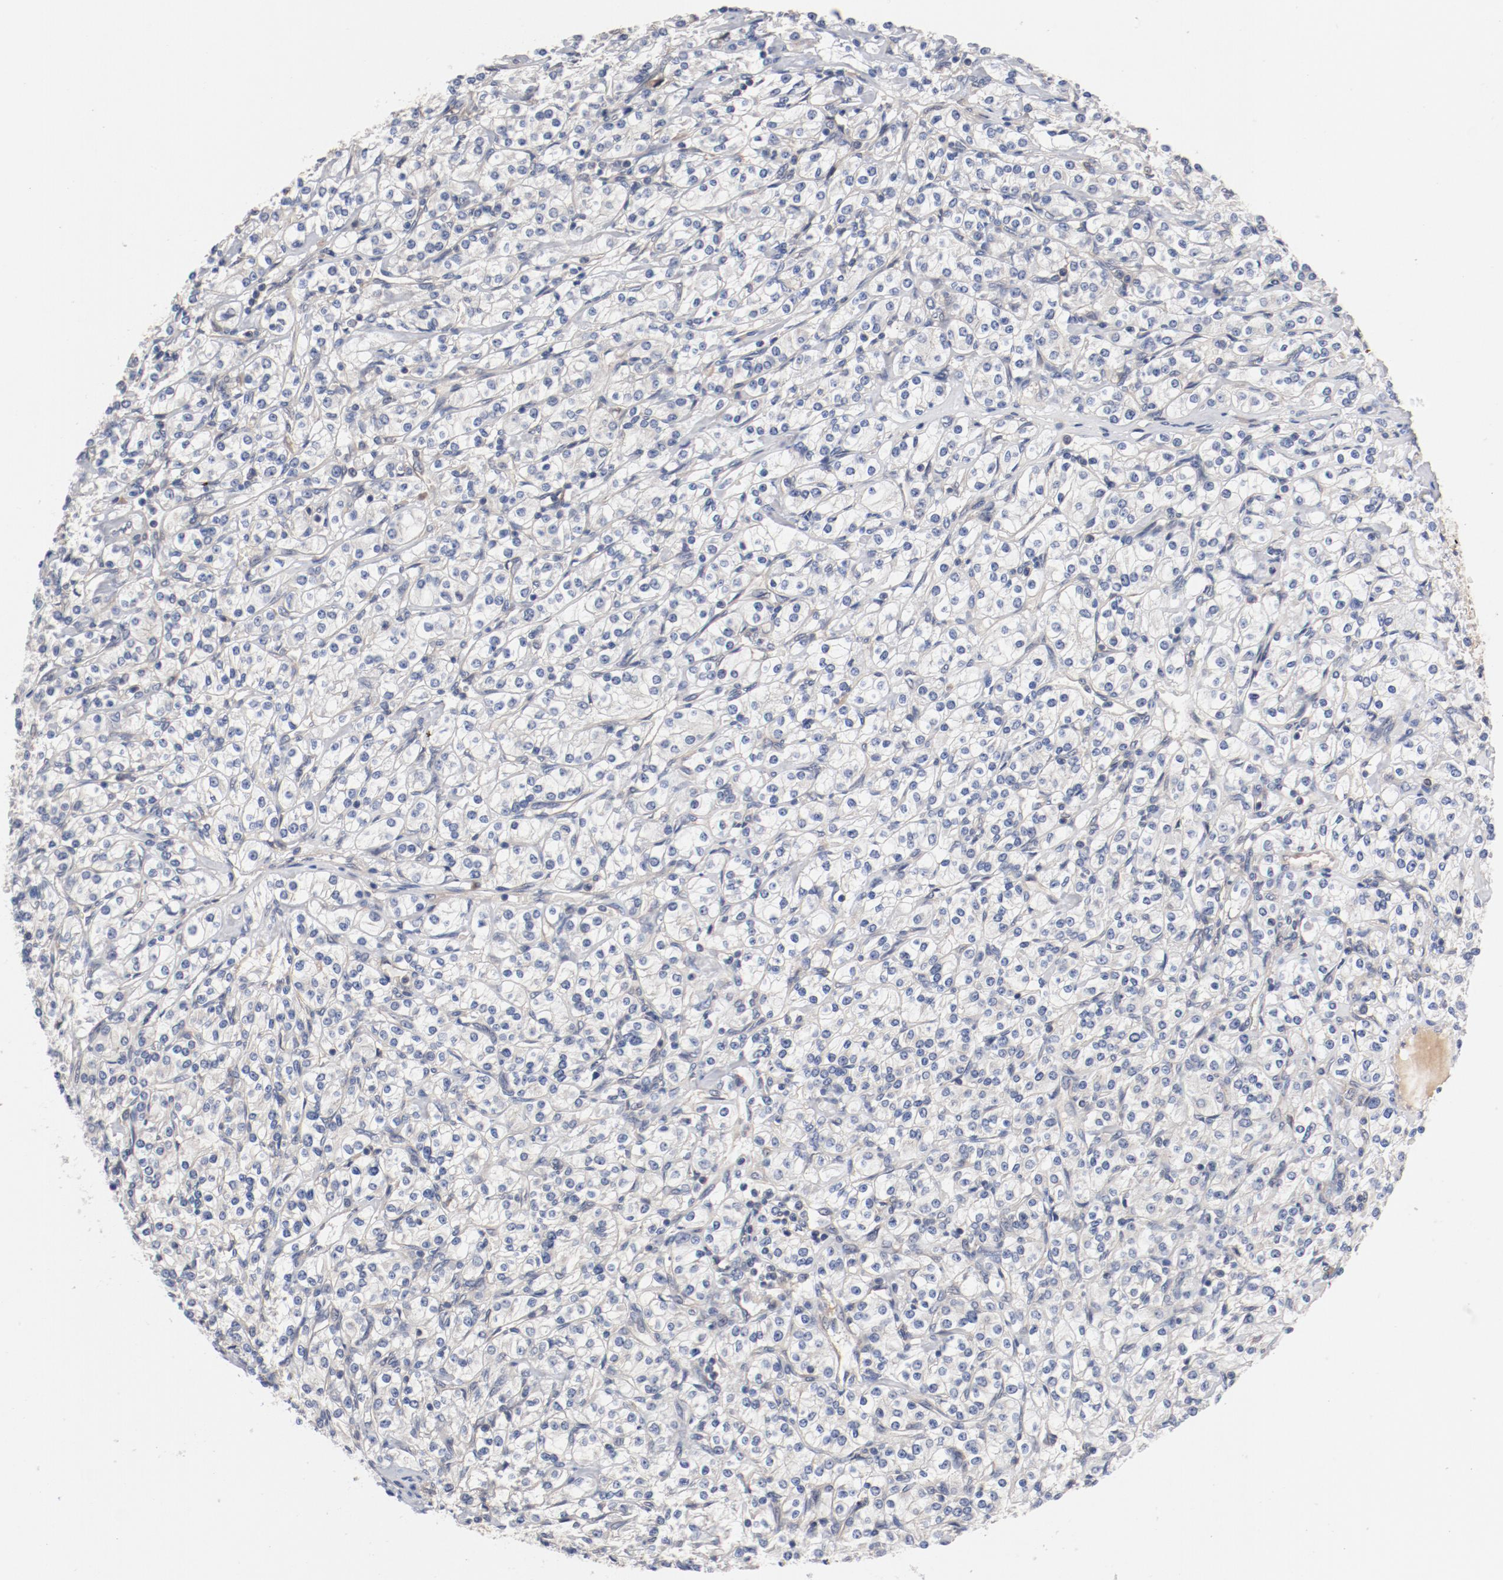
{"staining": {"intensity": "negative", "quantity": "none", "location": "none"}, "tissue": "renal cancer", "cell_type": "Tumor cells", "image_type": "cancer", "snomed": [{"axis": "morphology", "description": "Adenocarcinoma, NOS"}, {"axis": "topography", "description": "Kidney"}], "caption": "High magnification brightfield microscopy of adenocarcinoma (renal) stained with DAB (3,3'-diaminobenzidine) (brown) and counterstained with hematoxylin (blue): tumor cells show no significant positivity.", "gene": "PITPNM2", "patient": {"sex": "male", "age": 77}}